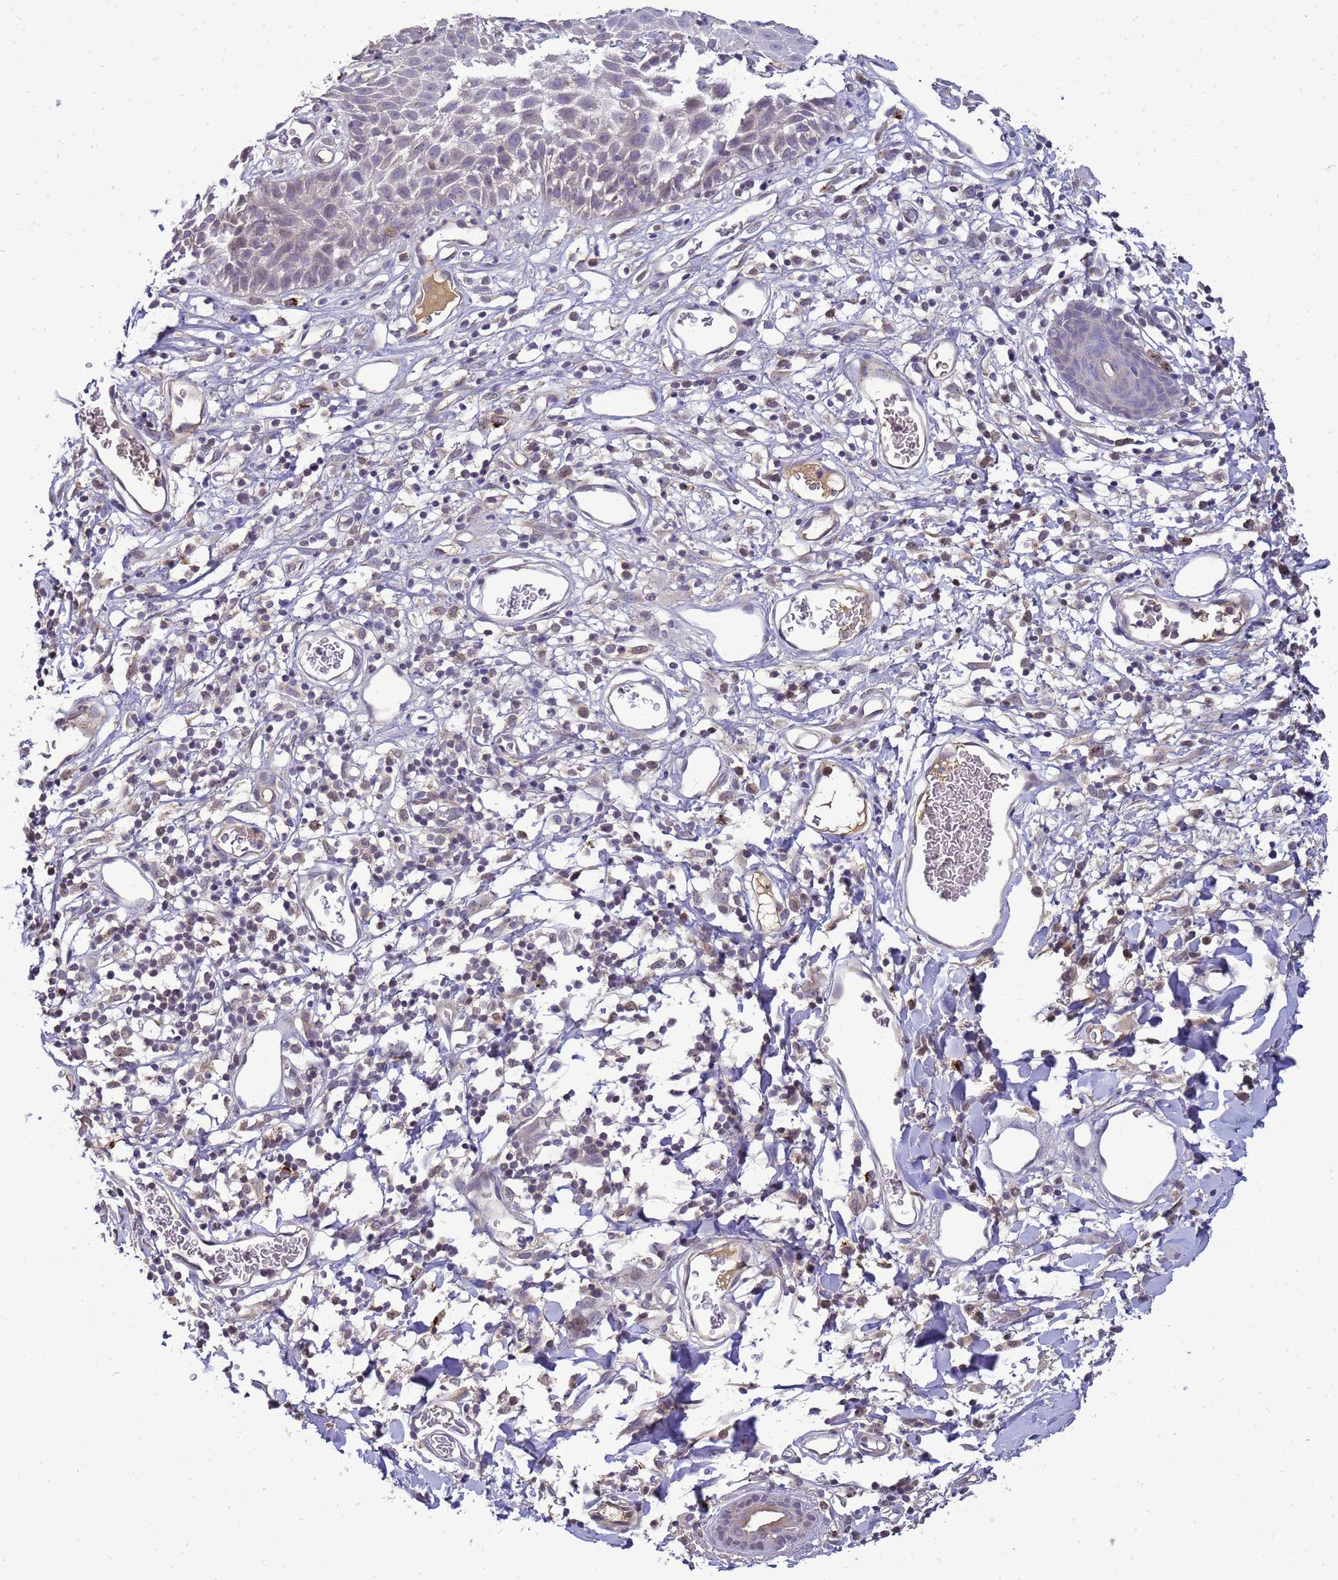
{"staining": {"intensity": "weak", "quantity": "<25%", "location": "cytoplasmic/membranous,nuclear"}, "tissue": "skin", "cell_type": "Epidermal cells", "image_type": "normal", "snomed": [{"axis": "morphology", "description": "Normal tissue, NOS"}, {"axis": "topography", "description": "Vulva"}], "caption": "DAB (3,3'-diaminobenzidine) immunohistochemical staining of benign human skin displays no significant staining in epidermal cells.", "gene": "TMEM74B", "patient": {"sex": "female", "age": 68}}